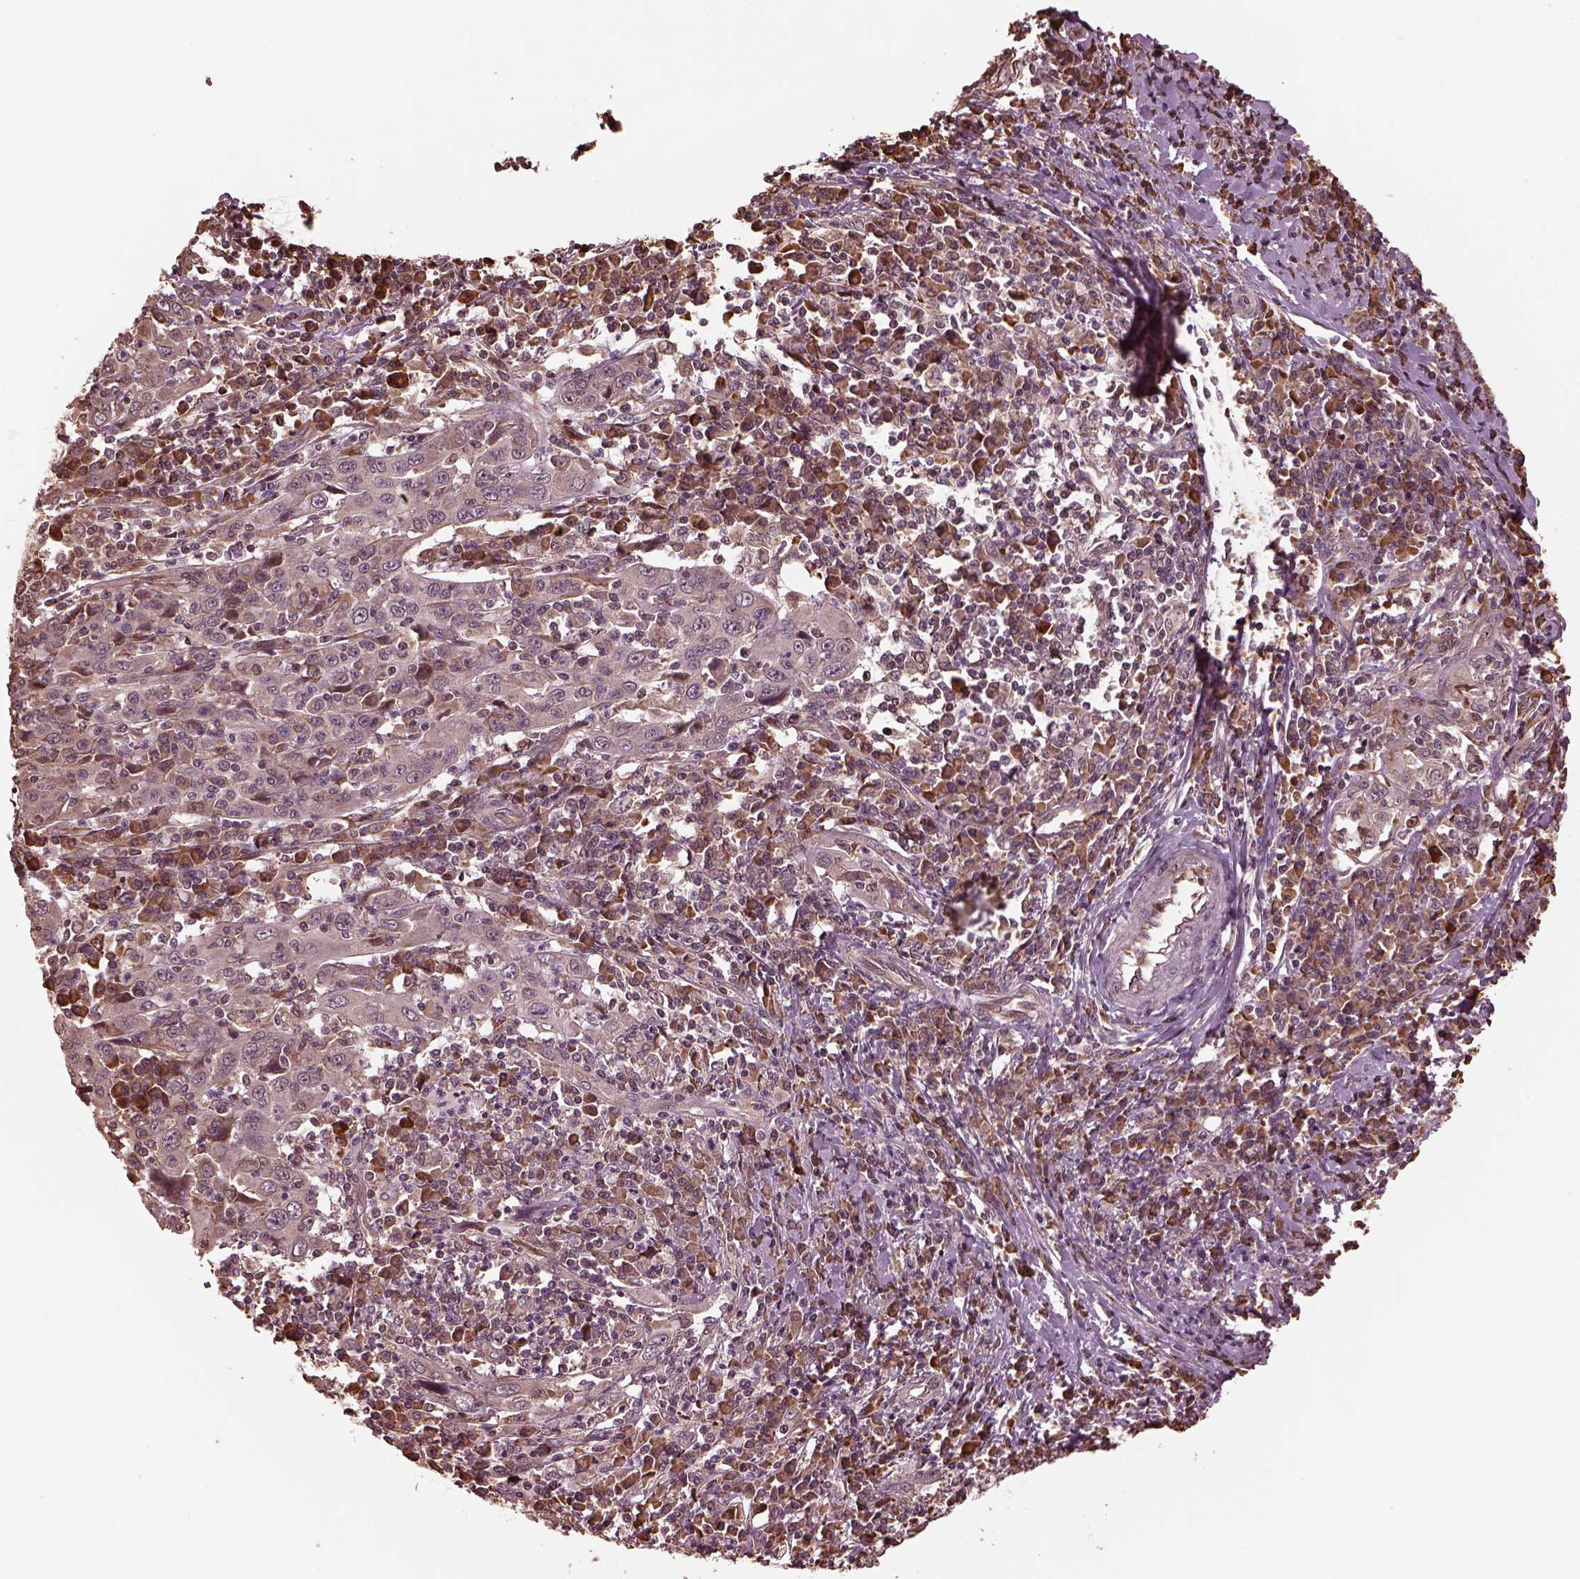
{"staining": {"intensity": "weak", "quantity": "25%-75%", "location": "cytoplasmic/membranous"}, "tissue": "cervical cancer", "cell_type": "Tumor cells", "image_type": "cancer", "snomed": [{"axis": "morphology", "description": "Squamous cell carcinoma, NOS"}, {"axis": "topography", "description": "Cervix"}], "caption": "Immunohistochemical staining of squamous cell carcinoma (cervical) displays weak cytoplasmic/membranous protein positivity in approximately 25%-75% of tumor cells. (Stains: DAB in brown, nuclei in blue, Microscopy: brightfield microscopy at high magnification).", "gene": "ZNF292", "patient": {"sex": "female", "age": 46}}